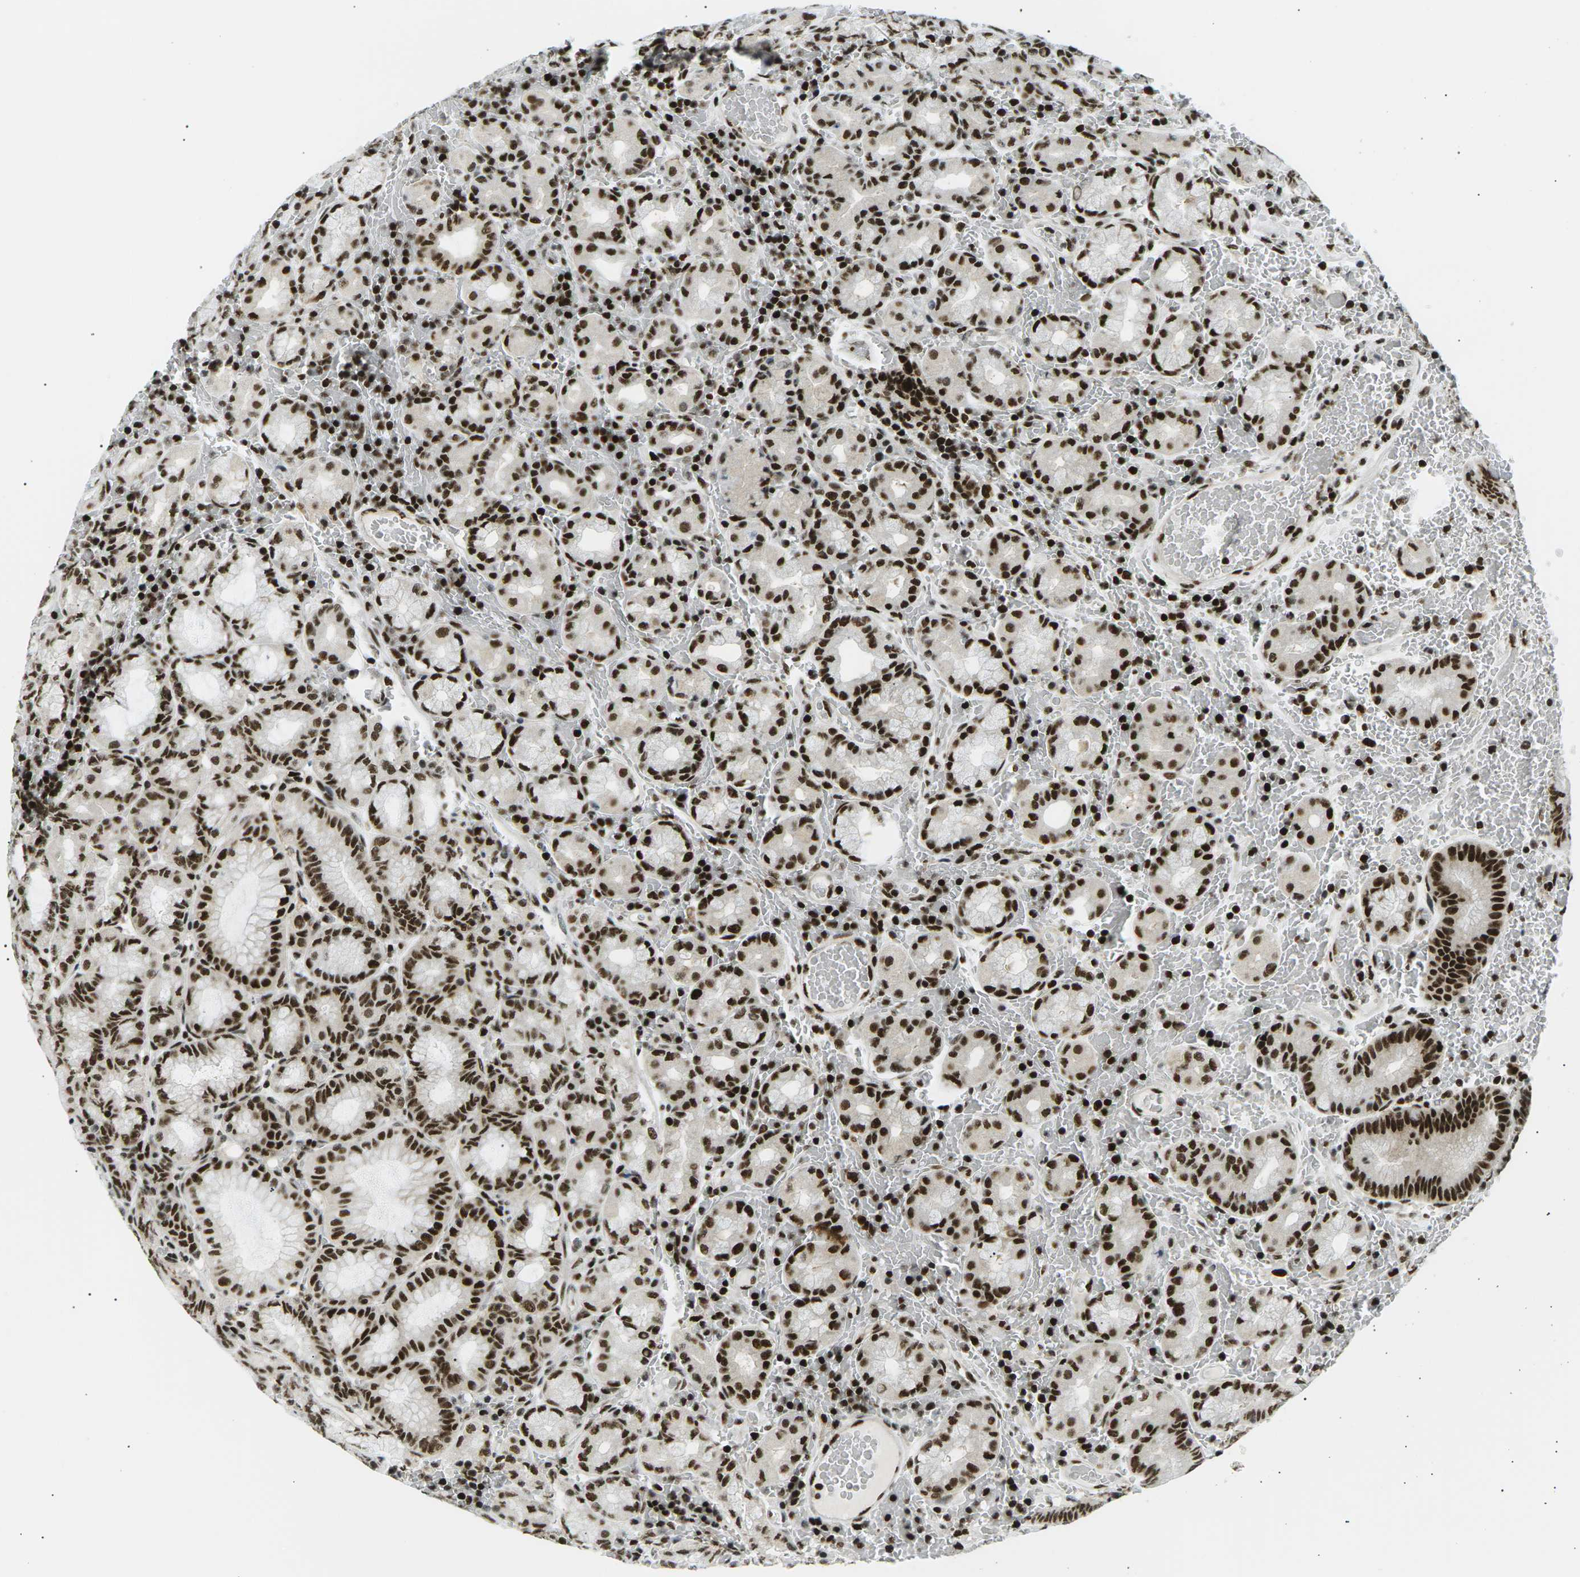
{"staining": {"intensity": "strong", "quantity": ">75%", "location": "nuclear"}, "tissue": "stomach", "cell_type": "Glandular cells", "image_type": "normal", "snomed": [{"axis": "morphology", "description": "Normal tissue, NOS"}, {"axis": "morphology", "description": "Carcinoid, malignant, NOS"}, {"axis": "topography", "description": "Stomach, upper"}], "caption": "Brown immunohistochemical staining in normal human stomach shows strong nuclear positivity in approximately >75% of glandular cells.", "gene": "RPA2", "patient": {"sex": "male", "age": 39}}